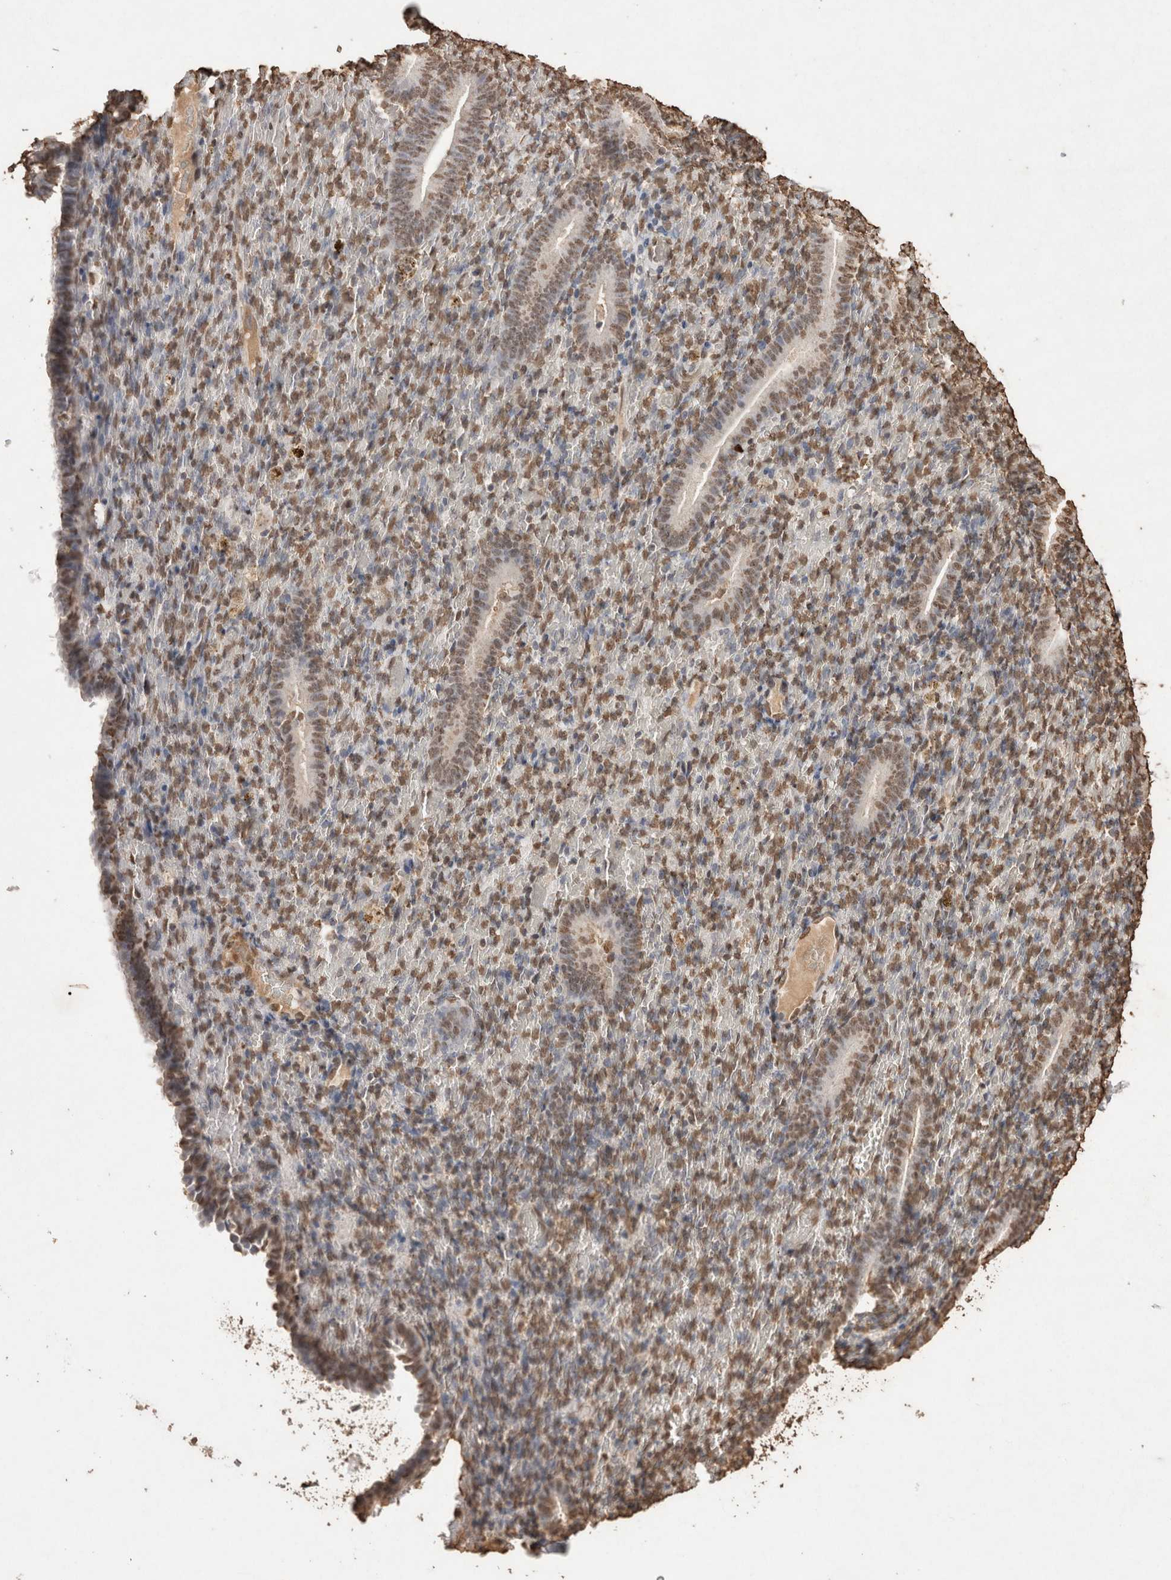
{"staining": {"intensity": "moderate", "quantity": "25%-75%", "location": "nuclear"}, "tissue": "endometrium", "cell_type": "Cells in endometrial stroma", "image_type": "normal", "snomed": [{"axis": "morphology", "description": "Normal tissue, NOS"}, {"axis": "topography", "description": "Endometrium"}], "caption": "Protein expression analysis of benign endometrium displays moderate nuclear positivity in approximately 25%-75% of cells in endometrial stroma. The staining was performed using DAB, with brown indicating positive protein expression. Nuclei are stained blue with hematoxylin.", "gene": "POU5F1", "patient": {"sex": "female", "age": 51}}